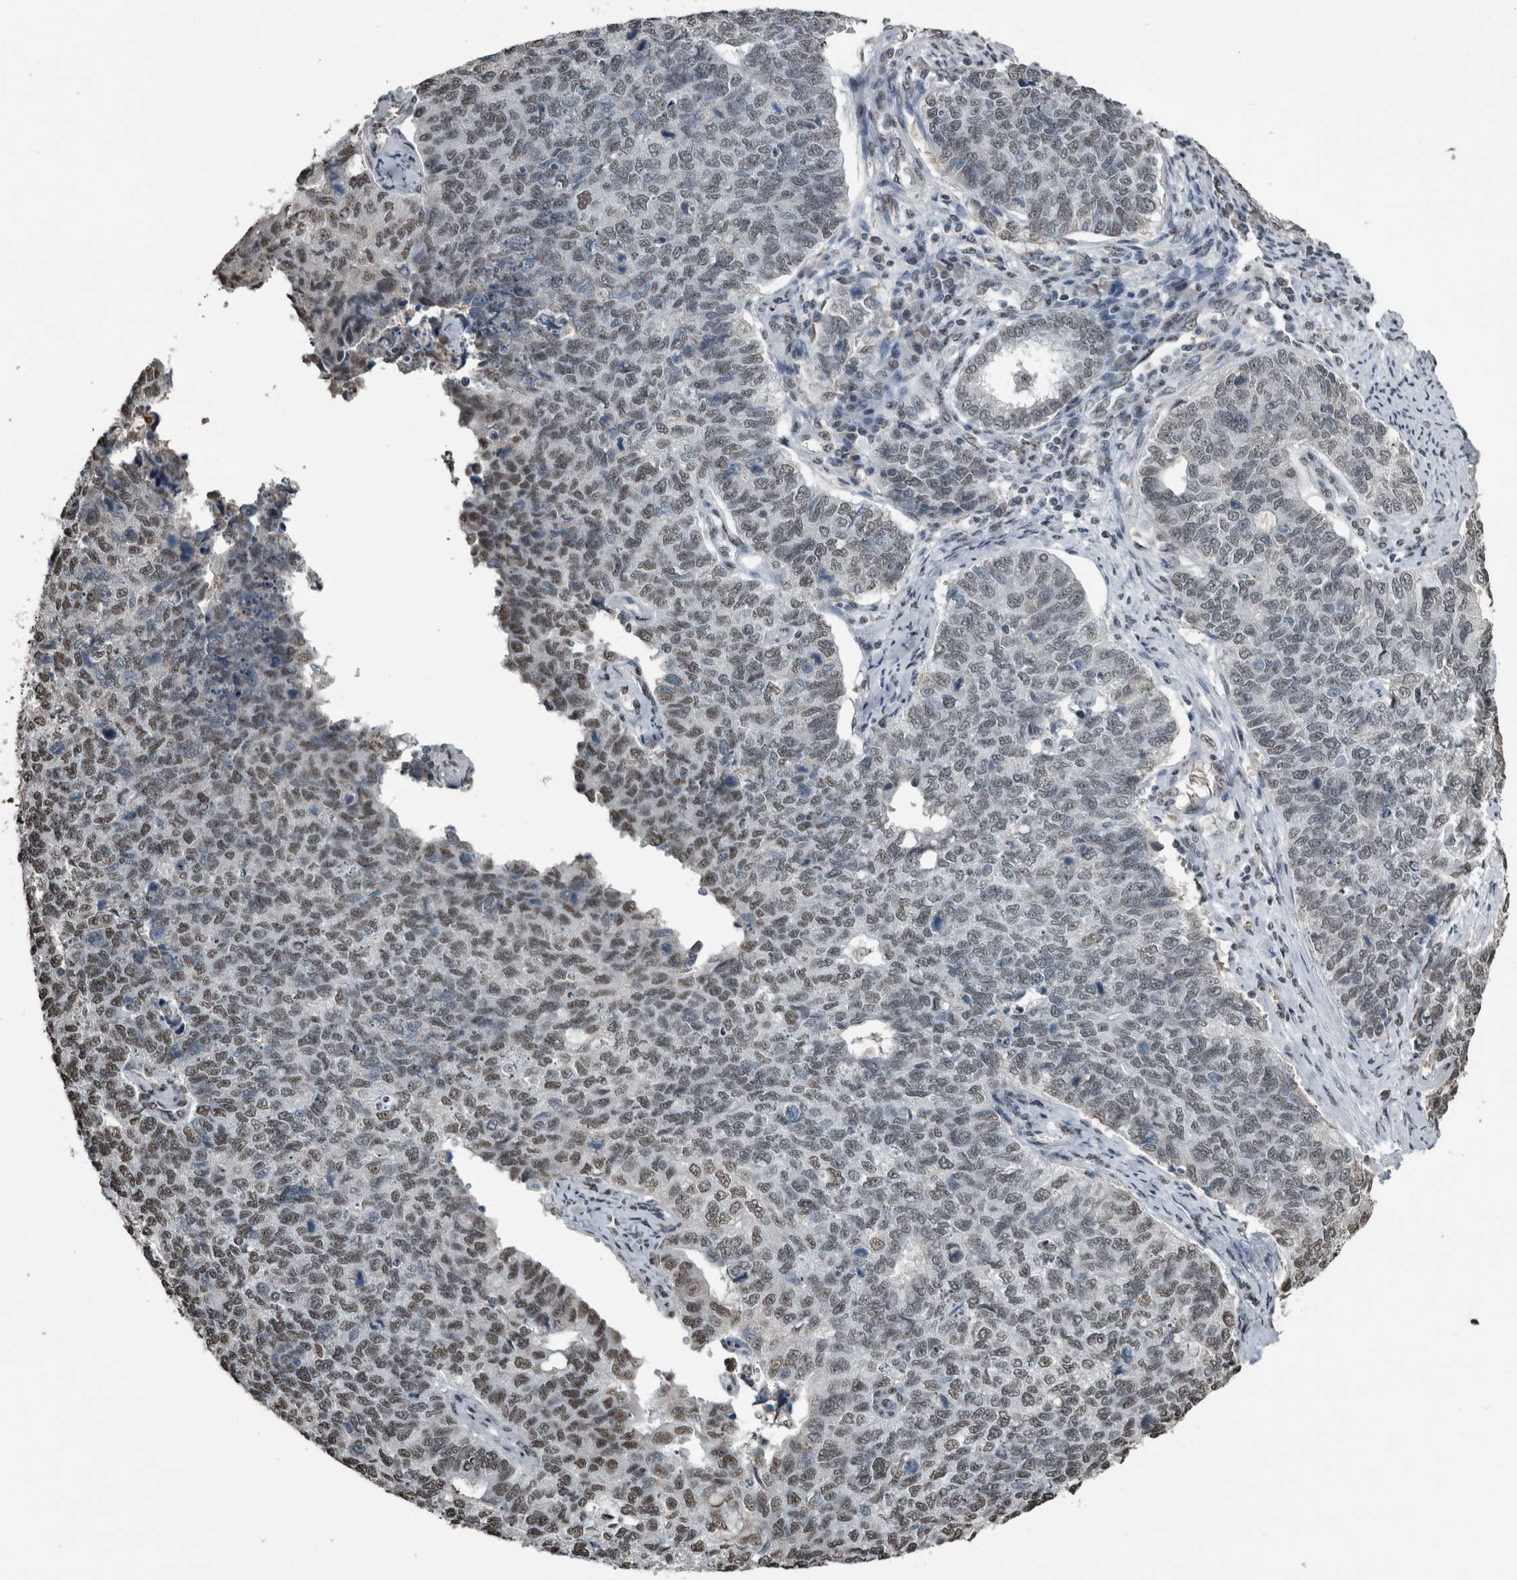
{"staining": {"intensity": "weak", "quantity": "25%-75%", "location": "nuclear"}, "tissue": "cervical cancer", "cell_type": "Tumor cells", "image_type": "cancer", "snomed": [{"axis": "morphology", "description": "Squamous cell carcinoma, NOS"}, {"axis": "topography", "description": "Cervix"}], "caption": "Cervical squamous cell carcinoma stained with IHC demonstrates weak nuclear staining in about 25%-75% of tumor cells. The protein is shown in brown color, while the nuclei are stained blue.", "gene": "TGS1", "patient": {"sex": "female", "age": 63}}